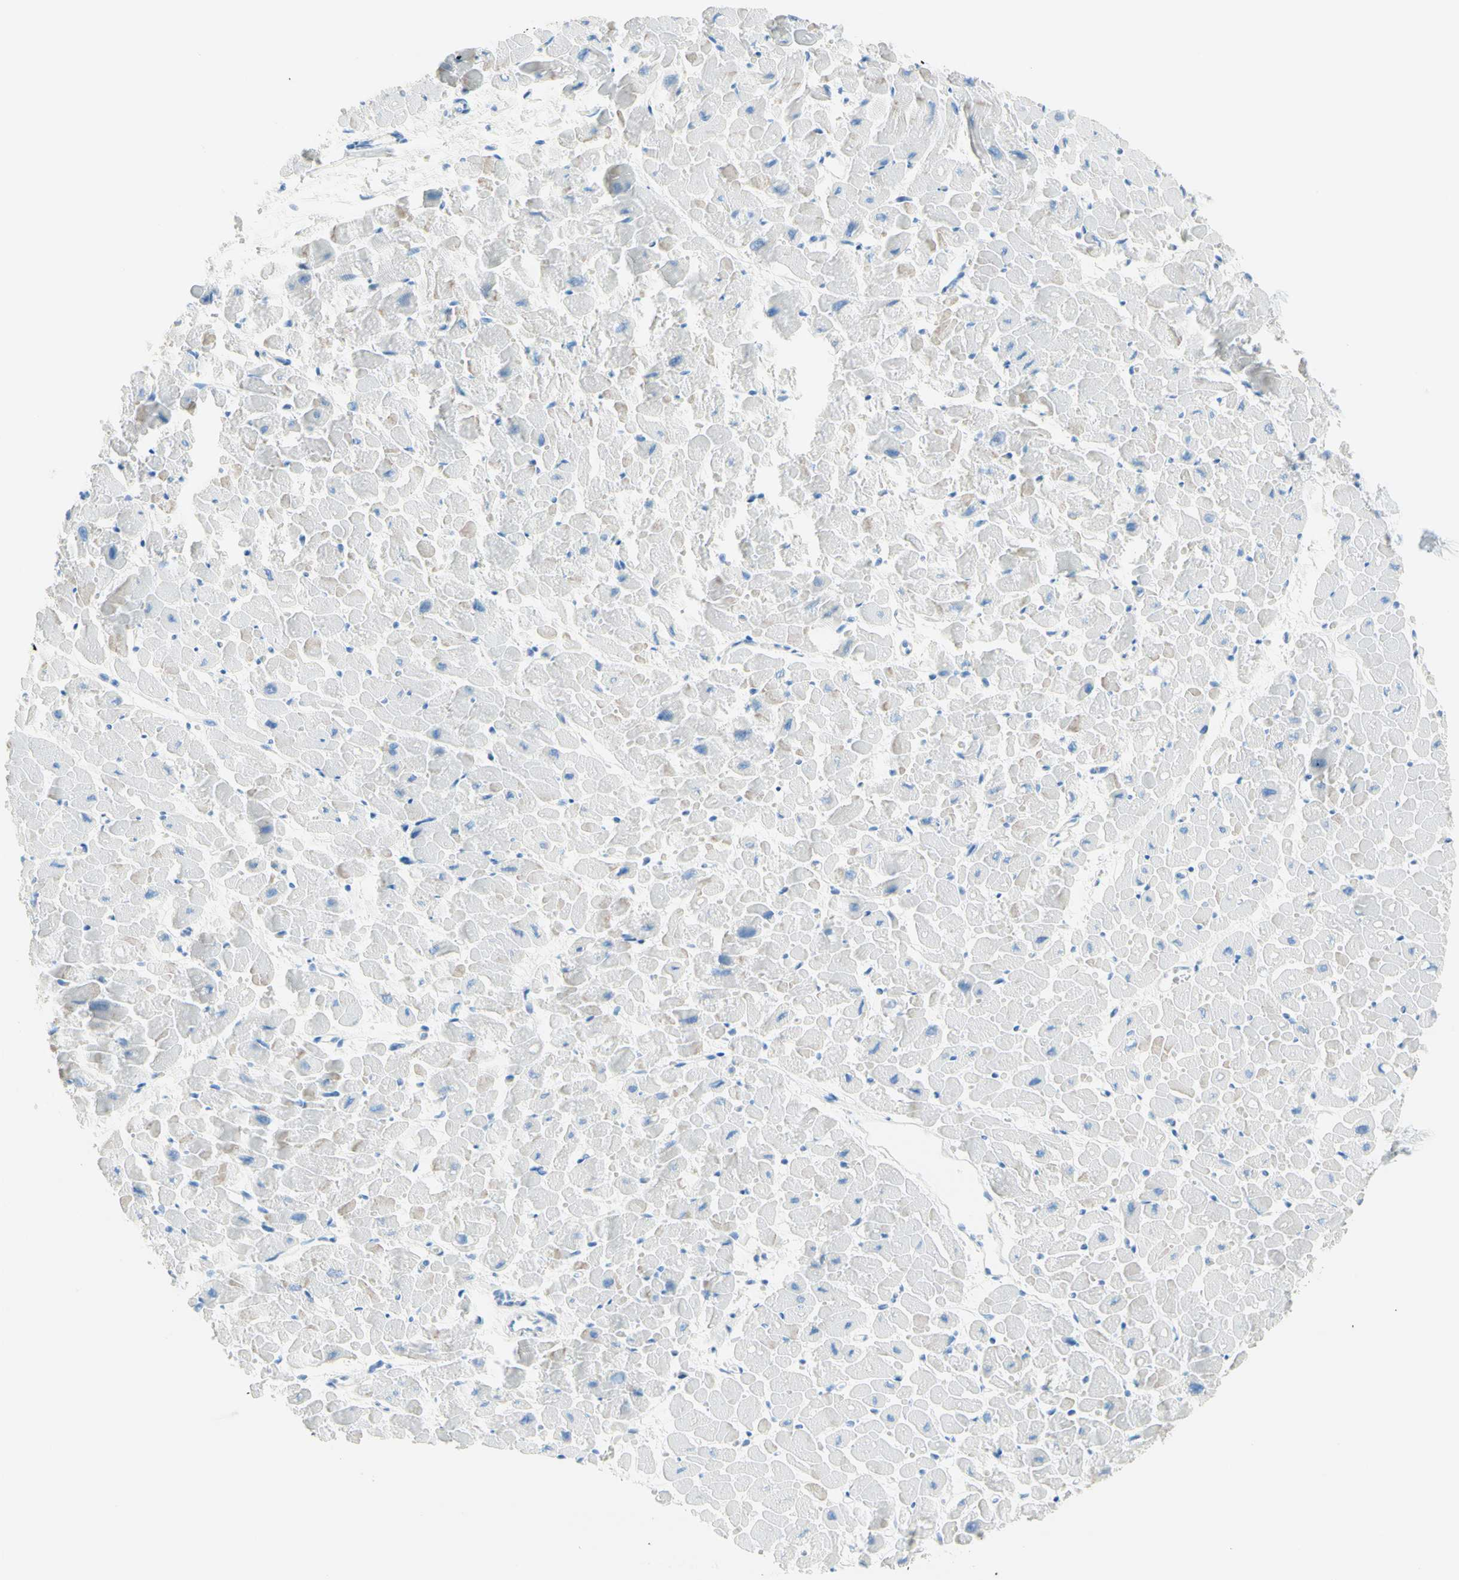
{"staining": {"intensity": "weak", "quantity": "<25%", "location": "cytoplasmic/membranous"}, "tissue": "heart muscle", "cell_type": "Cardiomyocytes", "image_type": "normal", "snomed": [{"axis": "morphology", "description": "Normal tissue, NOS"}, {"axis": "topography", "description": "Heart"}], "caption": "Cardiomyocytes are negative for protein expression in benign human heart muscle. (DAB IHC with hematoxylin counter stain).", "gene": "IL6ST", "patient": {"sex": "male", "age": 45}}